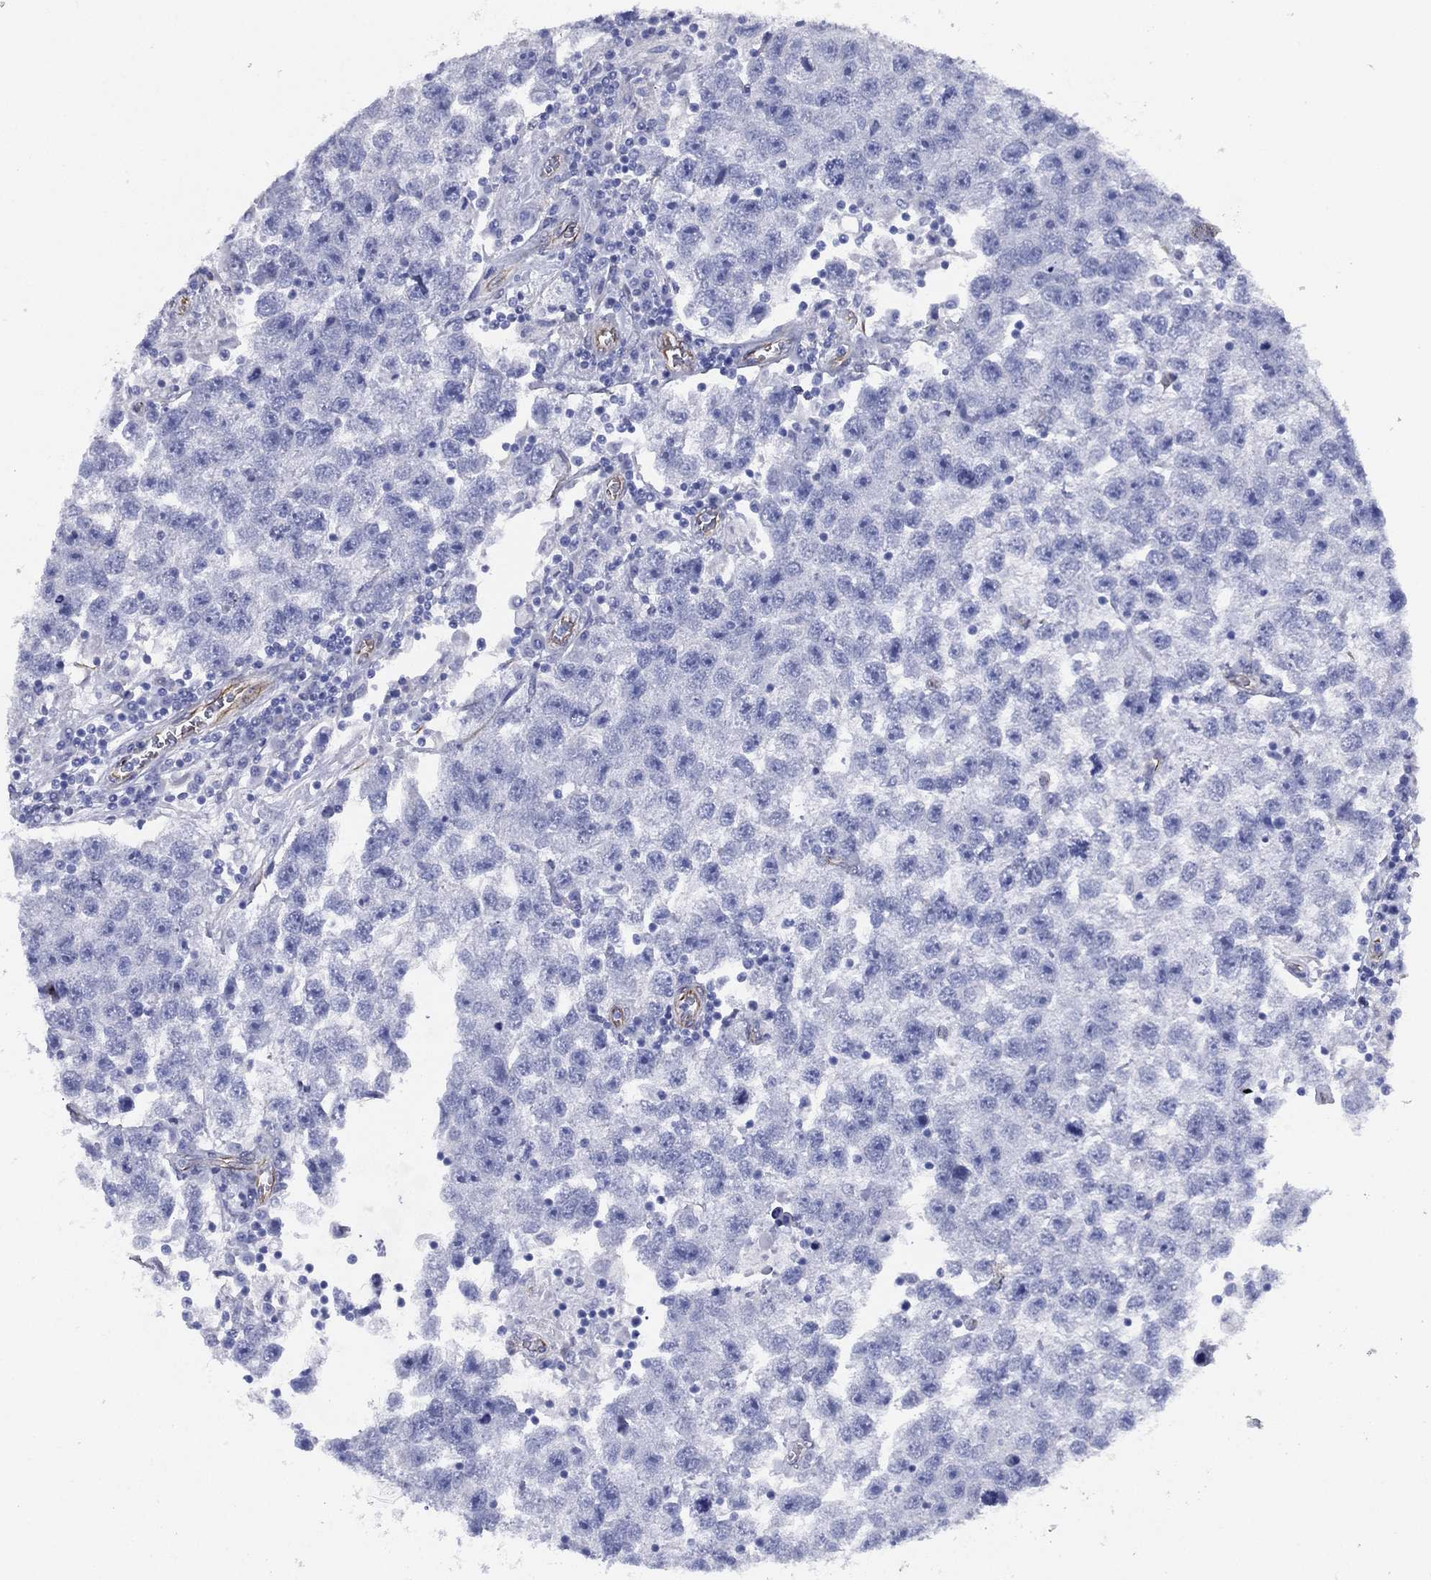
{"staining": {"intensity": "negative", "quantity": "none", "location": "none"}, "tissue": "testis cancer", "cell_type": "Tumor cells", "image_type": "cancer", "snomed": [{"axis": "morphology", "description": "Seminoma, NOS"}, {"axis": "topography", "description": "Testis"}], "caption": "DAB (3,3'-diaminobenzidine) immunohistochemical staining of human testis cancer (seminoma) reveals no significant positivity in tumor cells.", "gene": "MAS1", "patient": {"sex": "male", "age": 26}}